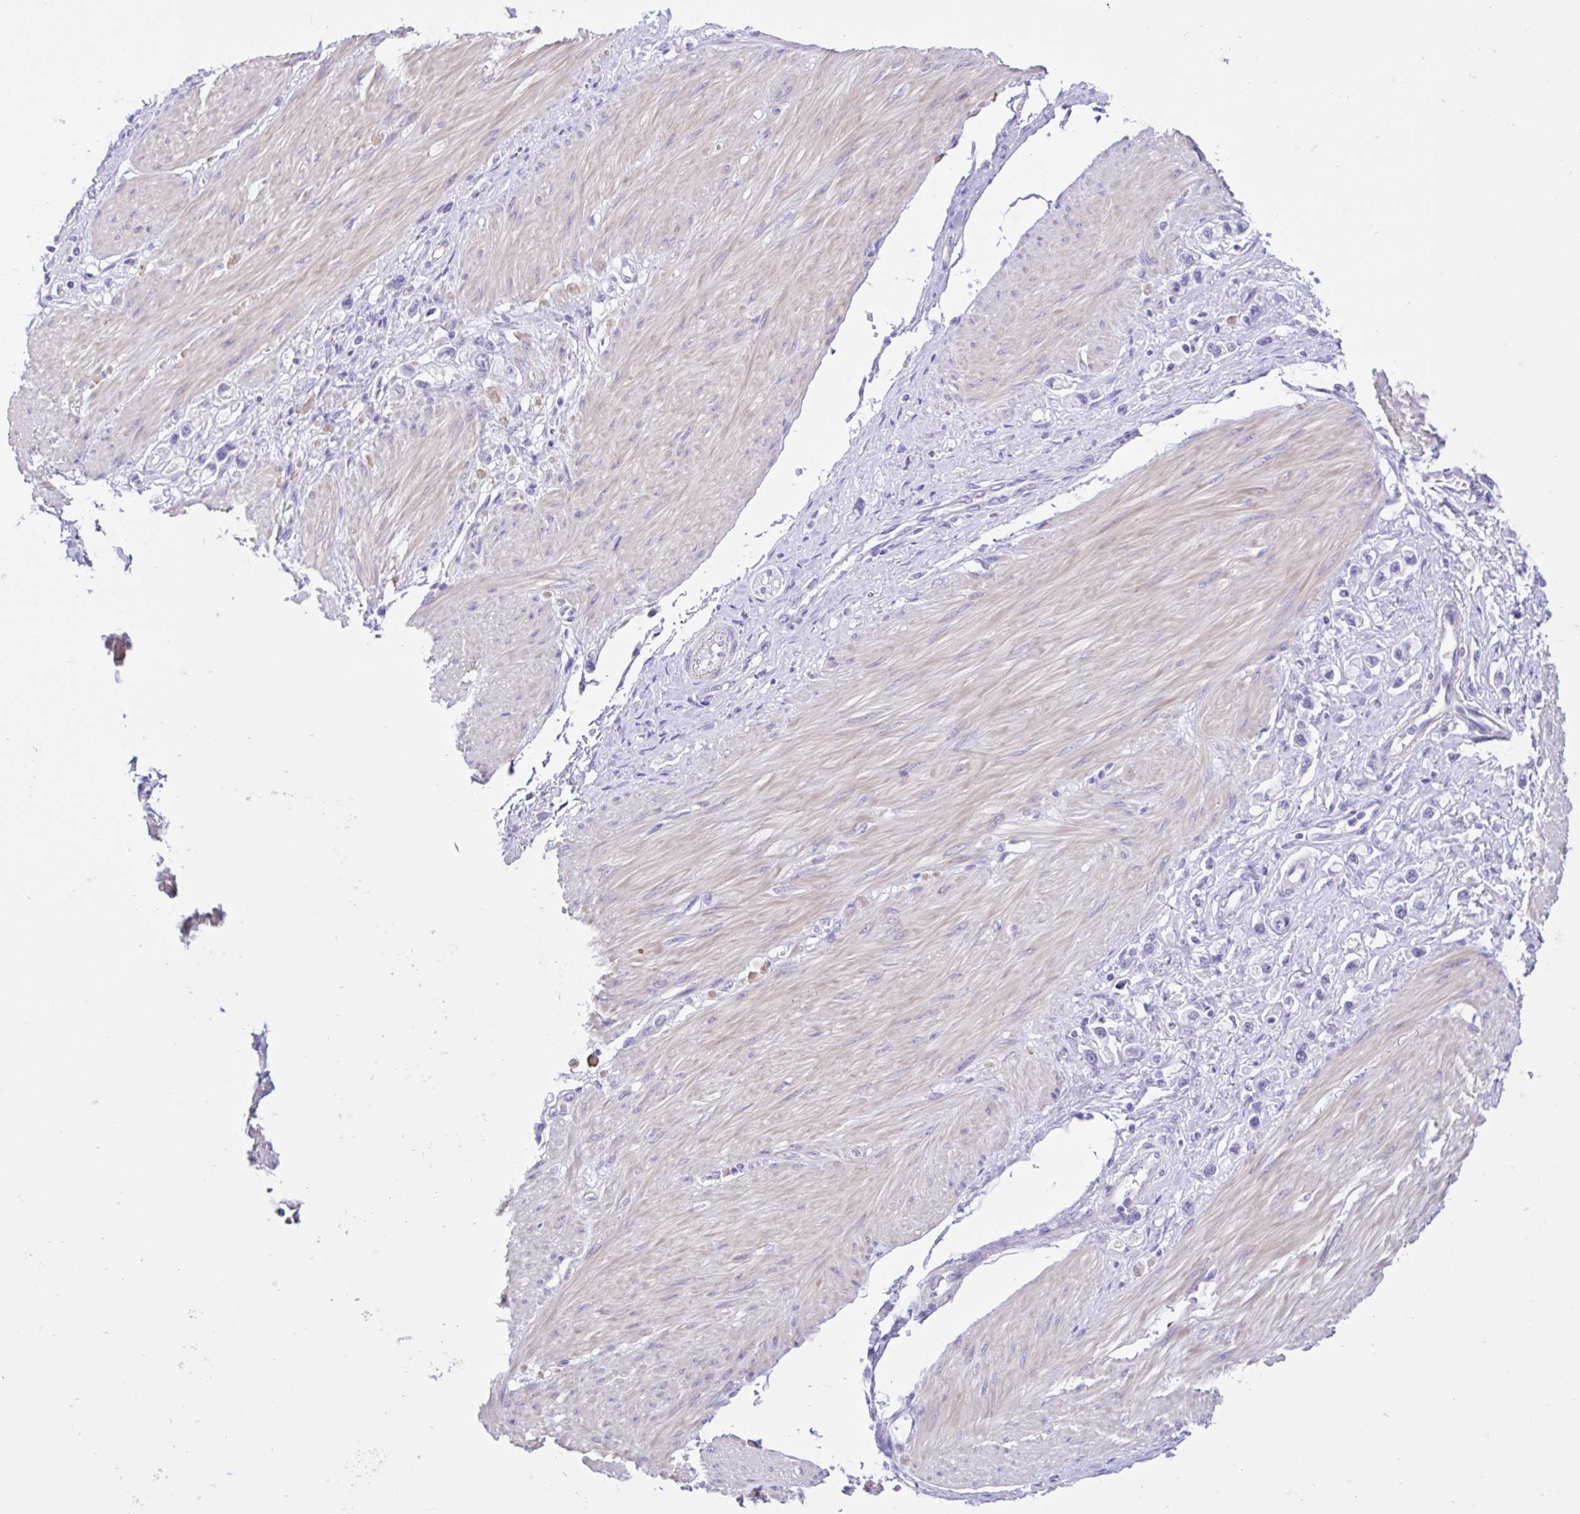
{"staining": {"intensity": "negative", "quantity": "none", "location": "none"}, "tissue": "stomach cancer", "cell_type": "Tumor cells", "image_type": "cancer", "snomed": [{"axis": "morphology", "description": "Adenocarcinoma, NOS"}, {"axis": "topography", "description": "Stomach"}], "caption": "Immunohistochemistry of human stomach adenocarcinoma reveals no staining in tumor cells. (DAB (3,3'-diaminobenzidine) immunohistochemistry, high magnification).", "gene": "ANO4", "patient": {"sex": "female", "age": 65}}